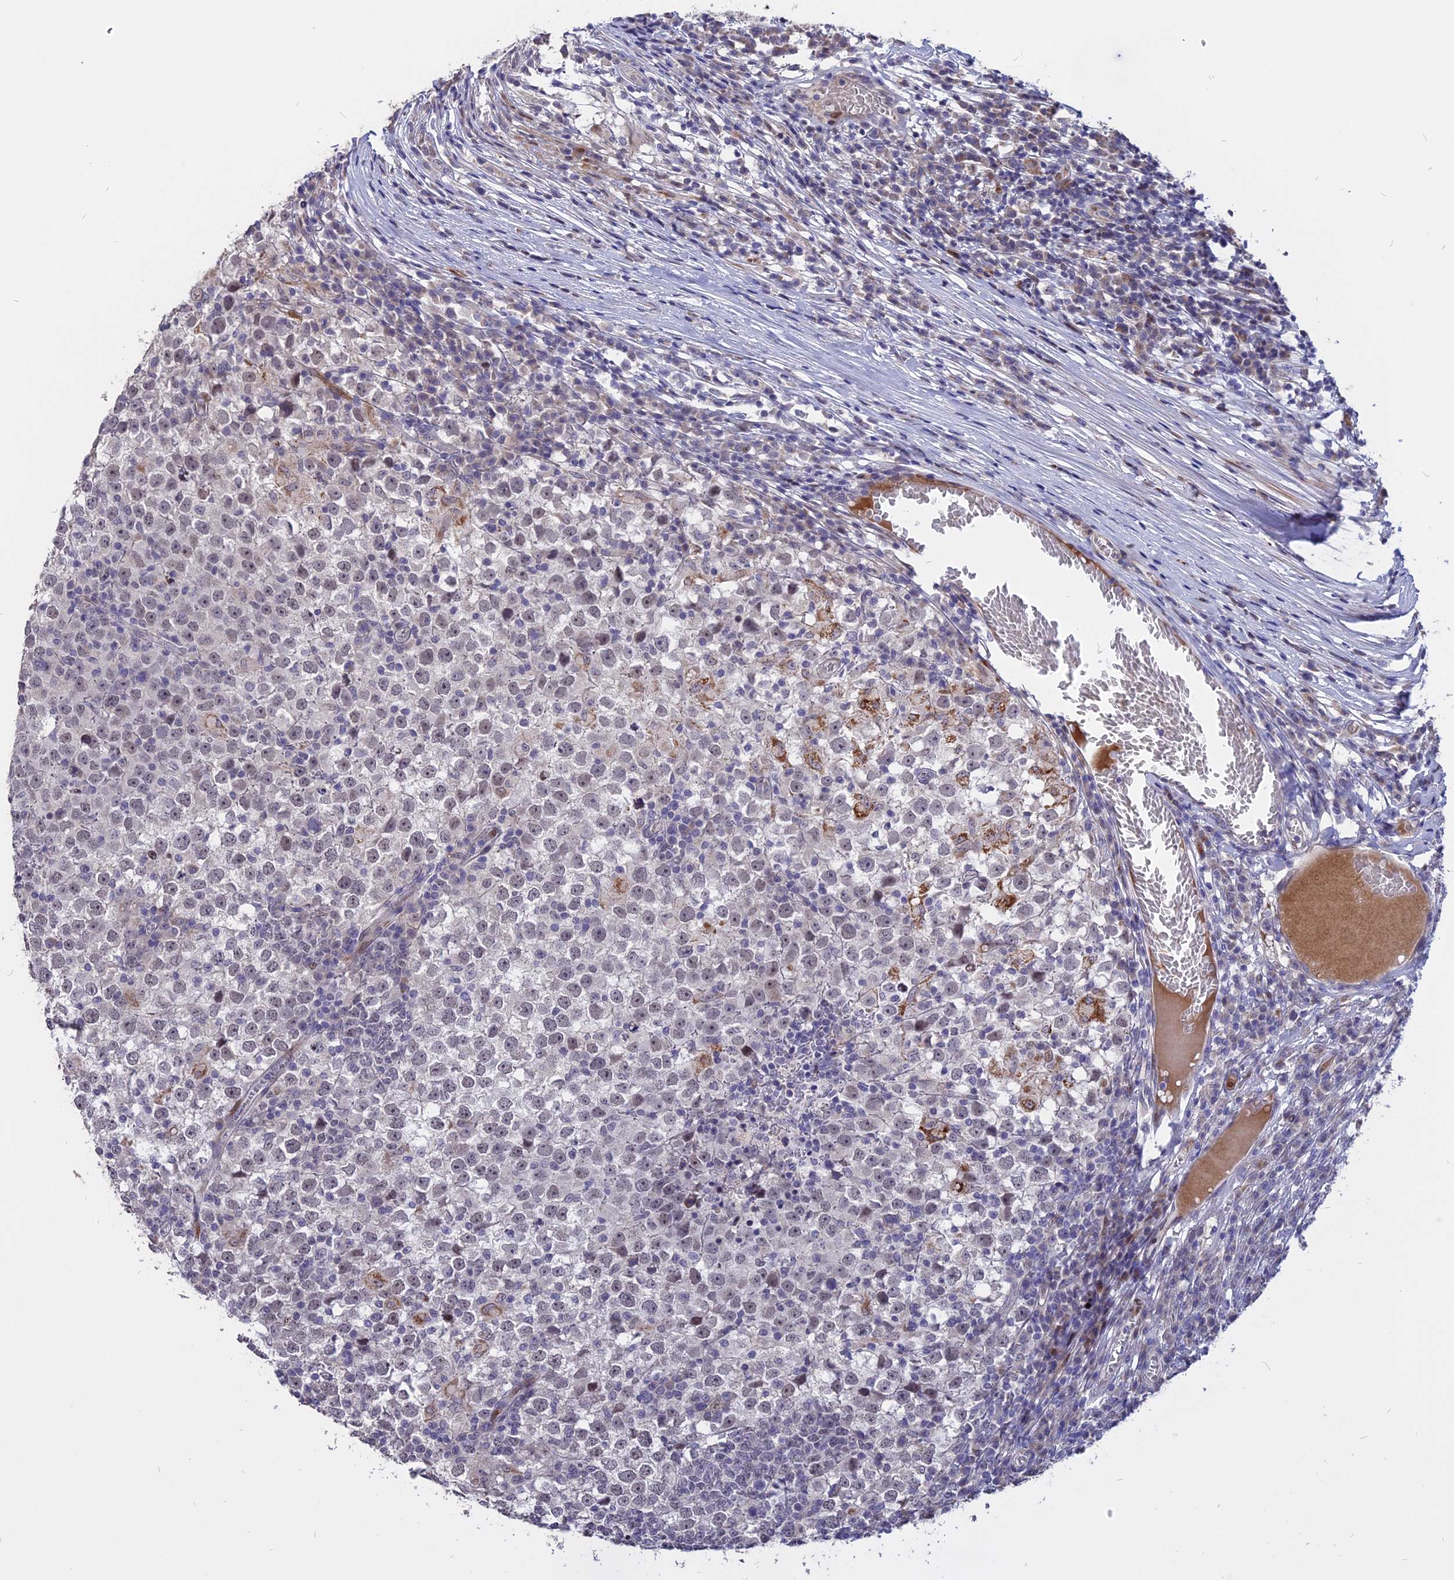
{"staining": {"intensity": "weak", "quantity": "25%-75%", "location": "nuclear"}, "tissue": "testis cancer", "cell_type": "Tumor cells", "image_type": "cancer", "snomed": [{"axis": "morphology", "description": "Seminoma, NOS"}, {"axis": "topography", "description": "Testis"}], "caption": "Immunohistochemical staining of seminoma (testis) exhibits low levels of weak nuclear protein positivity in approximately 25%-75% of tumor cells. (Stains: DAB in brown, nuclei in blue, Microscopy: brightfield microscopy at high magnification).", "gene": "TMEM263", "patient": {"sex": "male", "age": 65}}